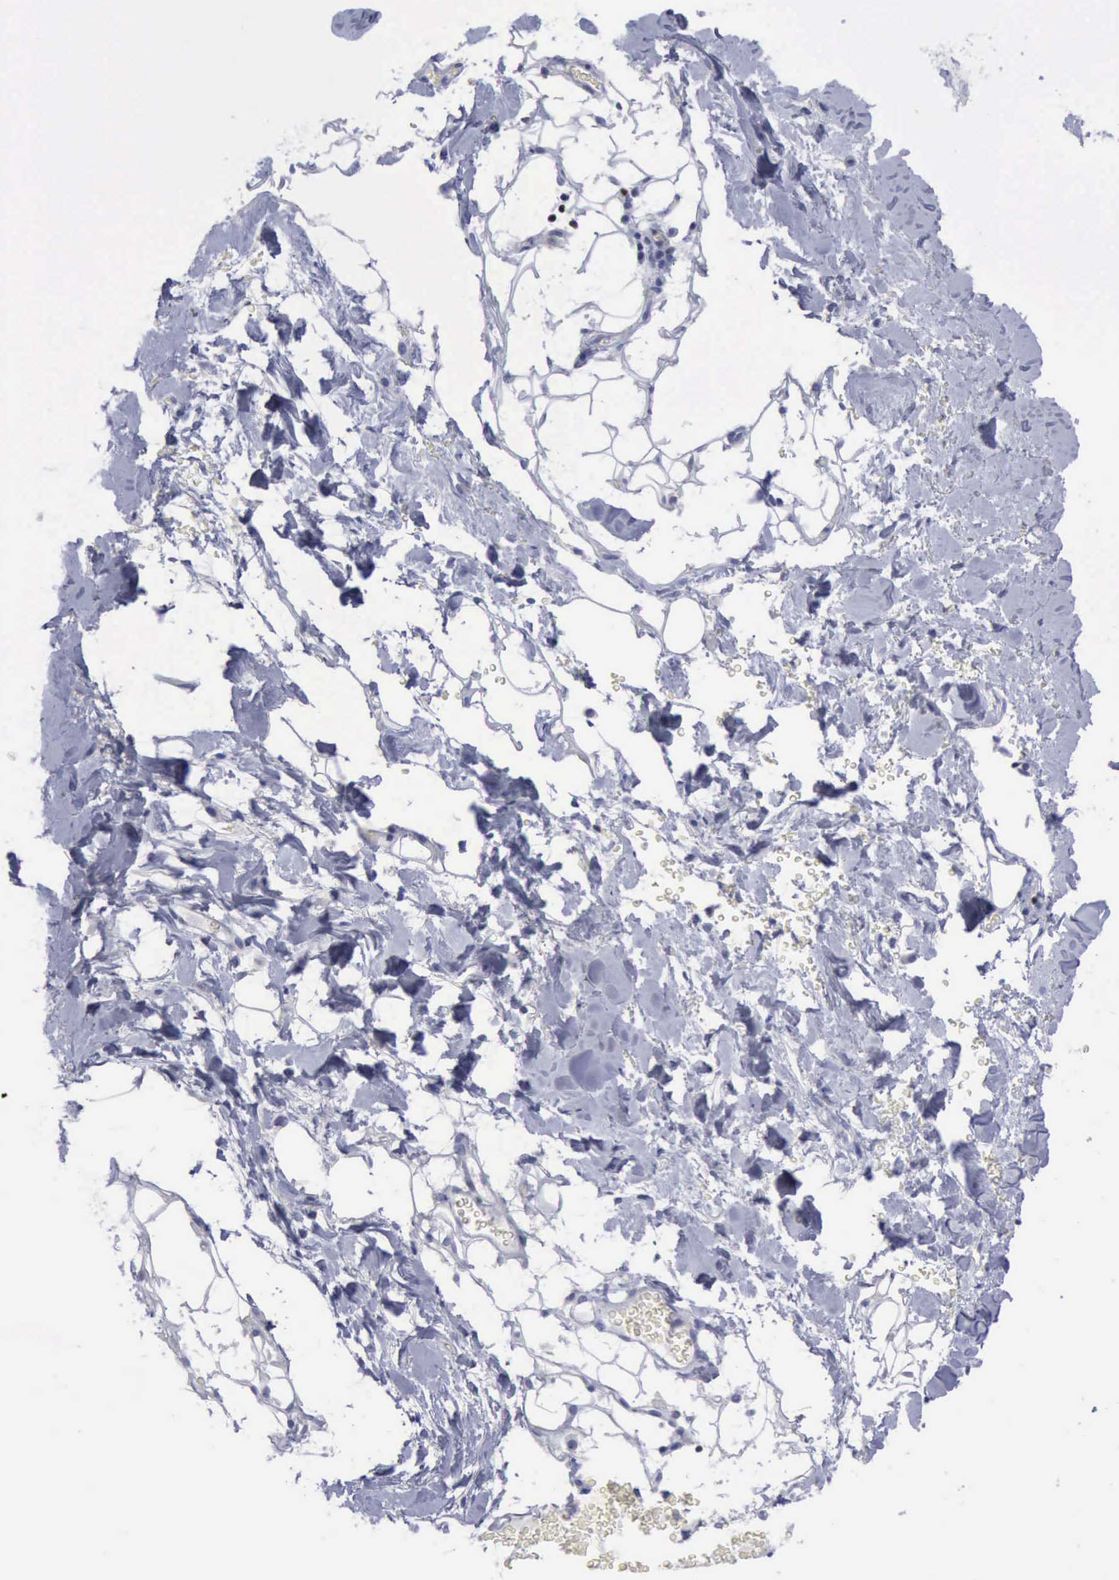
{"staining": {"intensity": "negative", "quantity": "none", "location": "none"}, "tissue": "skin cancer", "cell_type": "Tumor cells", "image_type": "cancer", "snomed": [{"axis": "morphology", "description": "Squamous cell carcinoma, NOS"}, {"axis": "topography", "description": "Skin"}], "caption": "Skin cancer was stained to show a protein in brown. There is no significant staining in tumor cells.", "gene": "SATB2", "patient": {"sex": "male", "age": 84}}